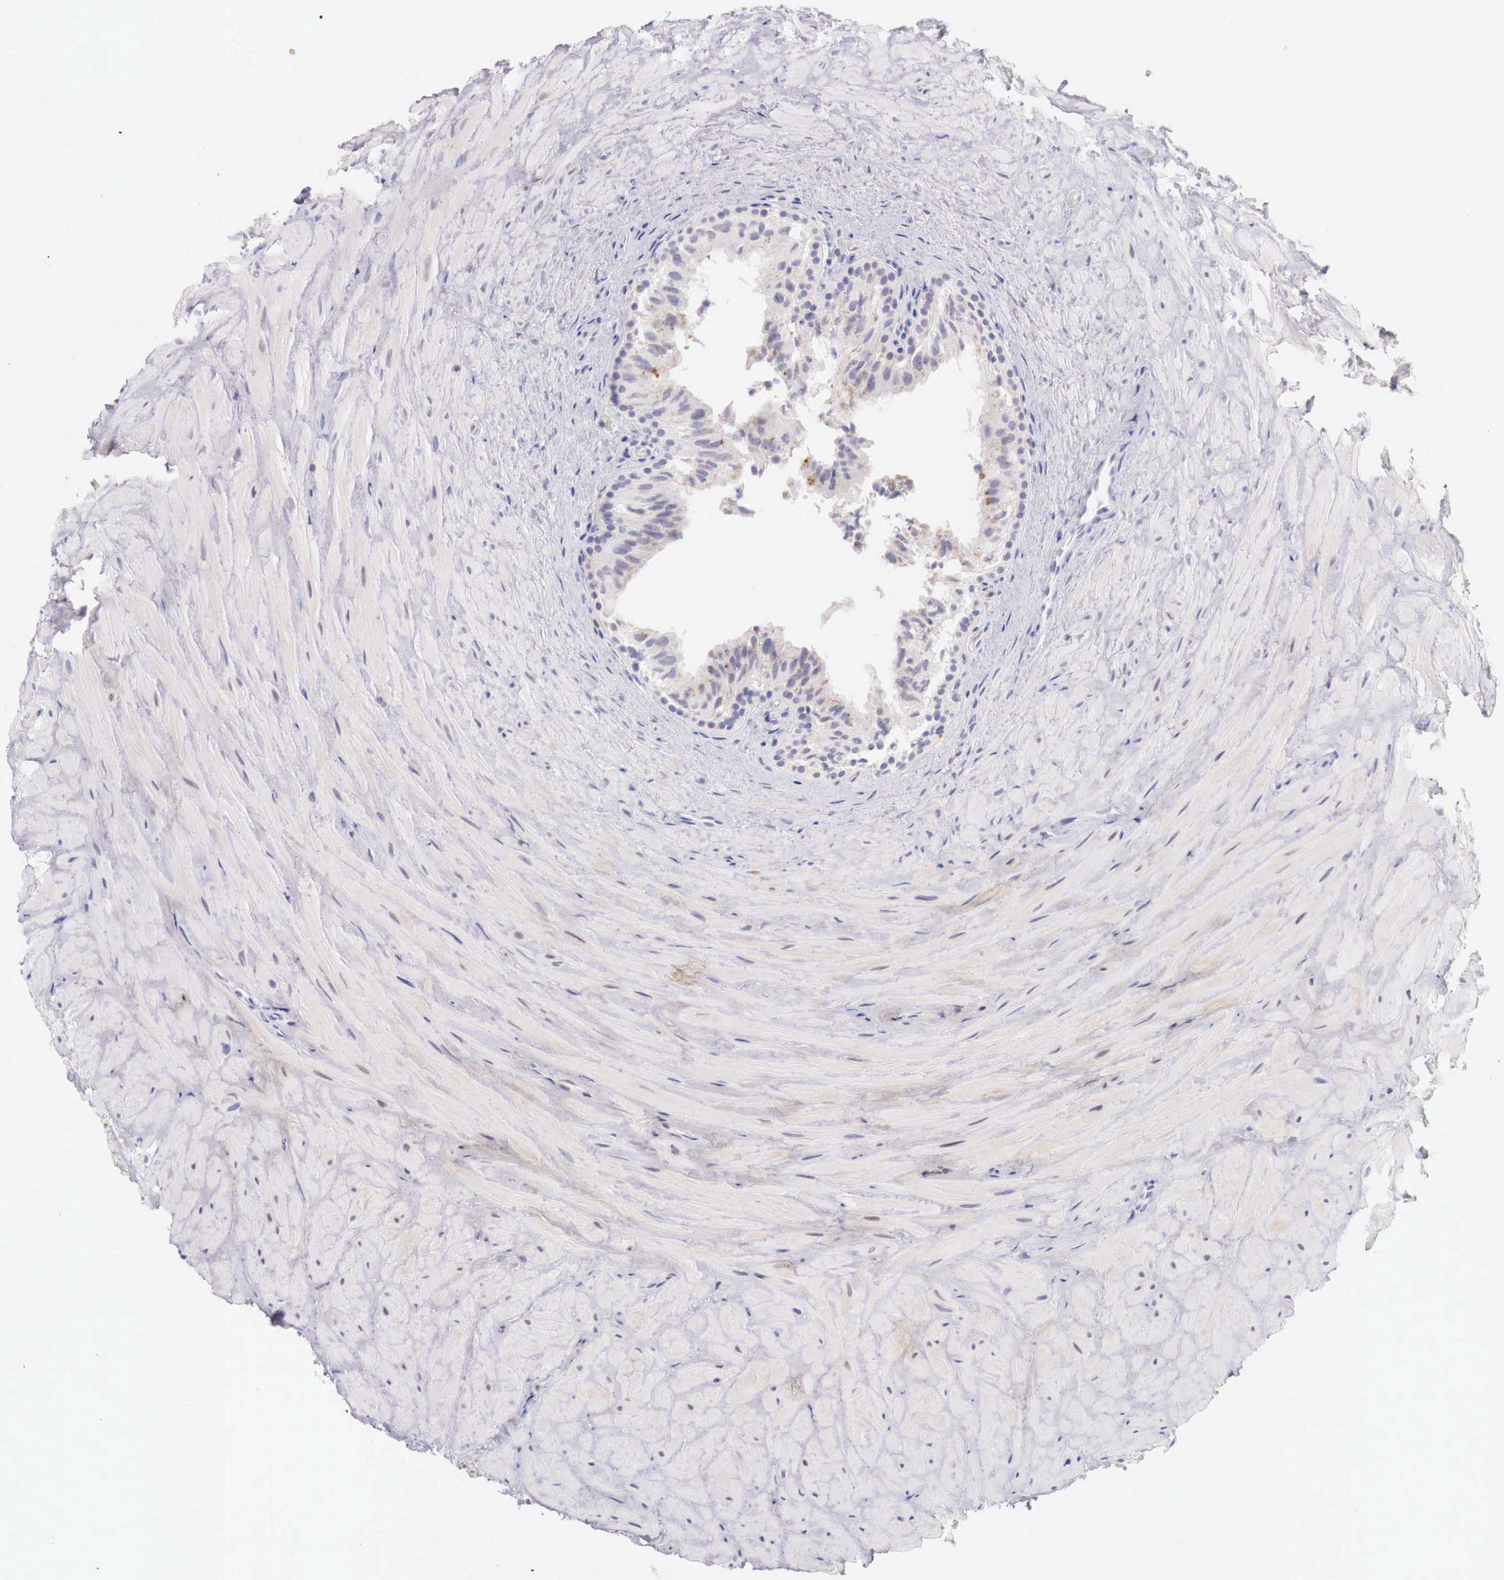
{"staining": {"intensity": "weak", "quantity": "<25%", "location": "cytoplasmic/membranous"}, "tissue": "epididymis", "cell_type": "Glandular cells", "image_type": "normal", "snomed": [{"axis": "morphology", "description": "Normal tissue, NOS"}, {"axis": "topography", "description": "Epididymis"}], "caption": "Protein analysis of normal epididymis demonstrates no significant staining in glandular cells. (DAB (3,3'-diaminobenzidine) immunohistochemistry with hematoxylin counter stain).", "gene": "ITIH6", "patient": {"sex": "male", "age": 35}}